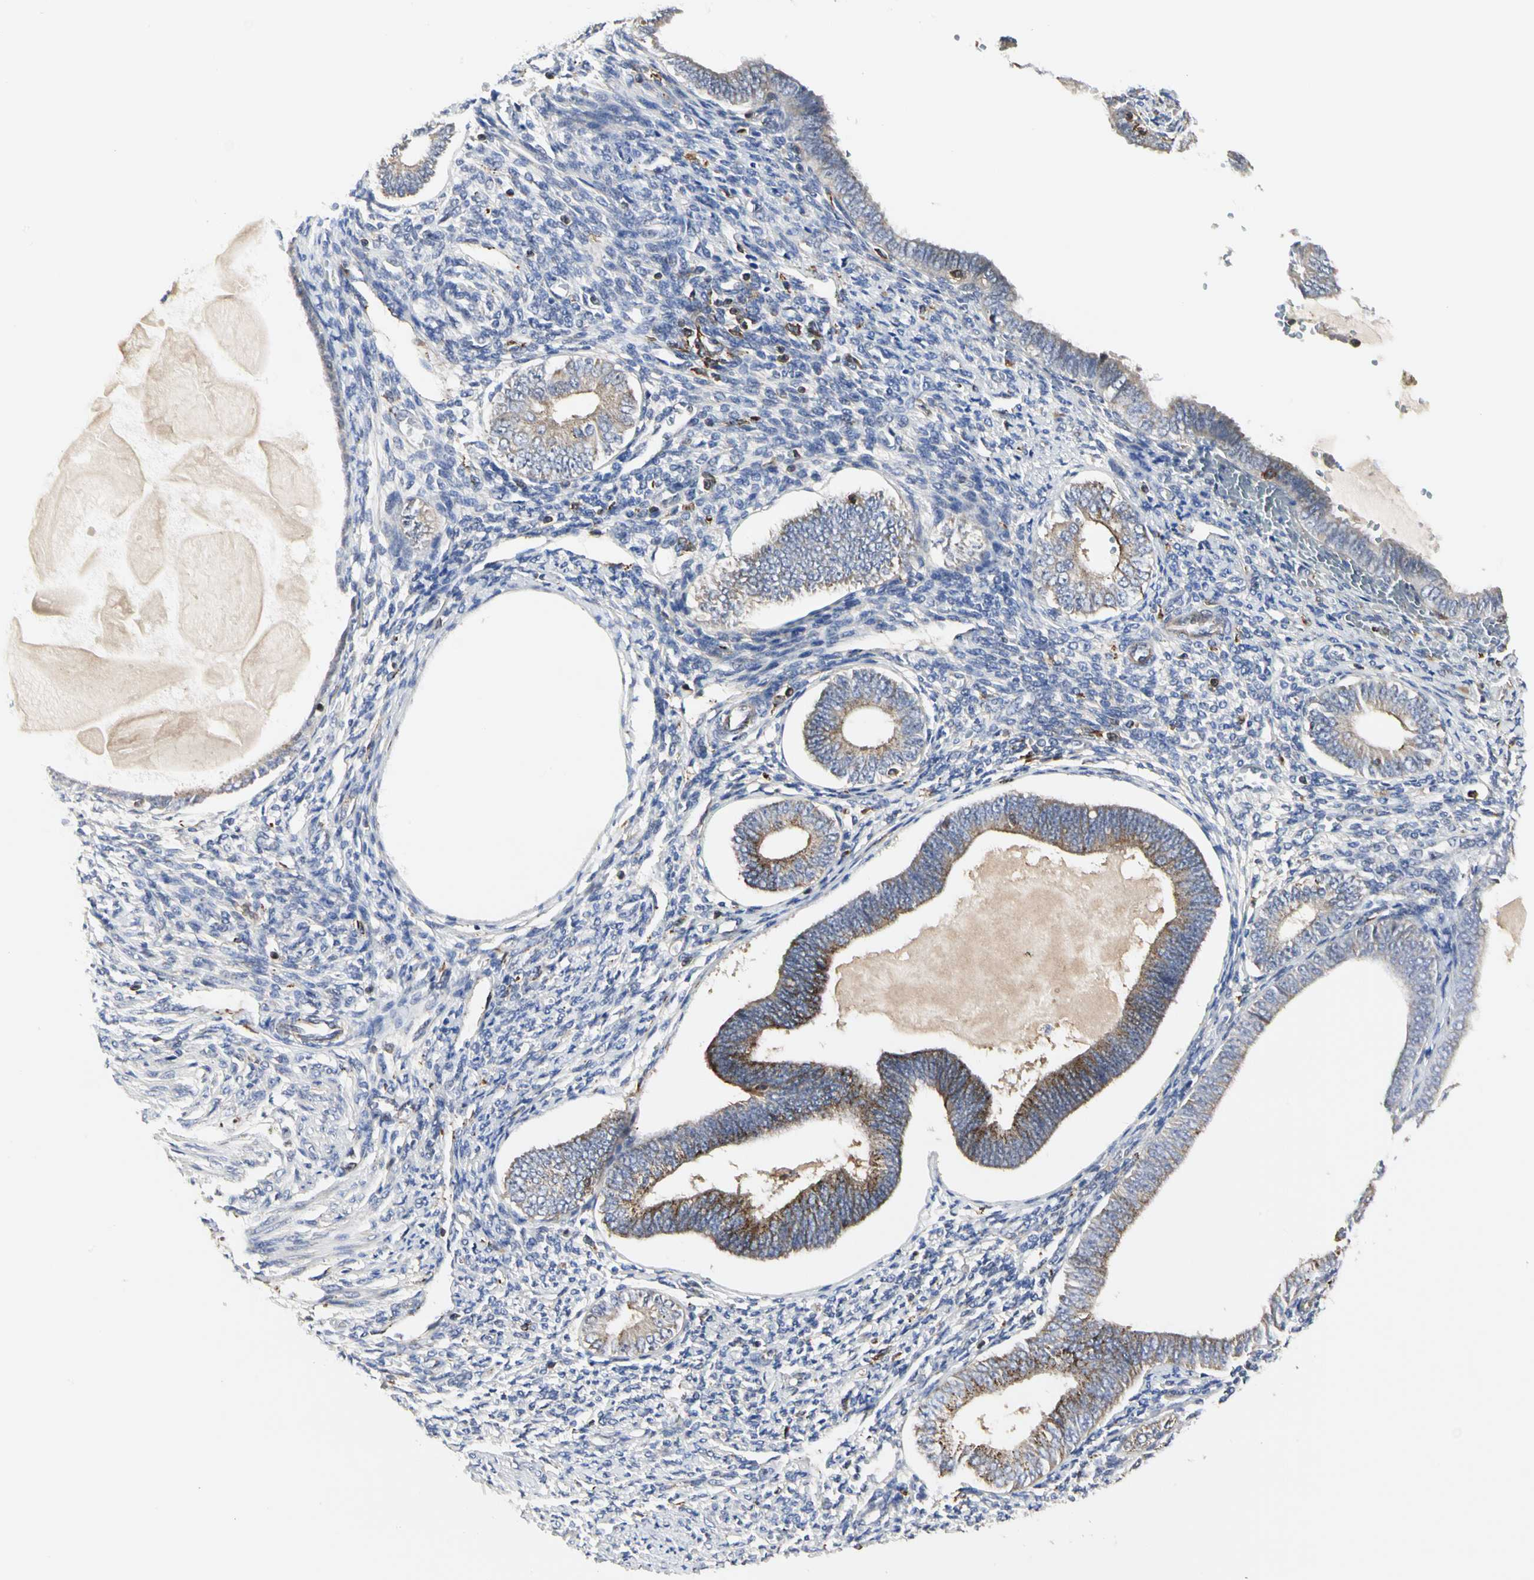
{"staining": {"intensity": "negative", "quantity": "none", "location": "none"}, "tissue": "endometrium", "cell_type": "Cells in endometrial stroma", "image_type": "normal", "snomed": [{"axis": "morphology", "description": "Normal tissue, NOS"}, {"axis": "topography", "description": "Endometrium"}], "caption": "Human endometrium stained for a protein using IHC shows no expression in cells in endometrial stroma.", "gene": "NAPG", "patient": {"sex": "female", "age": 82}}